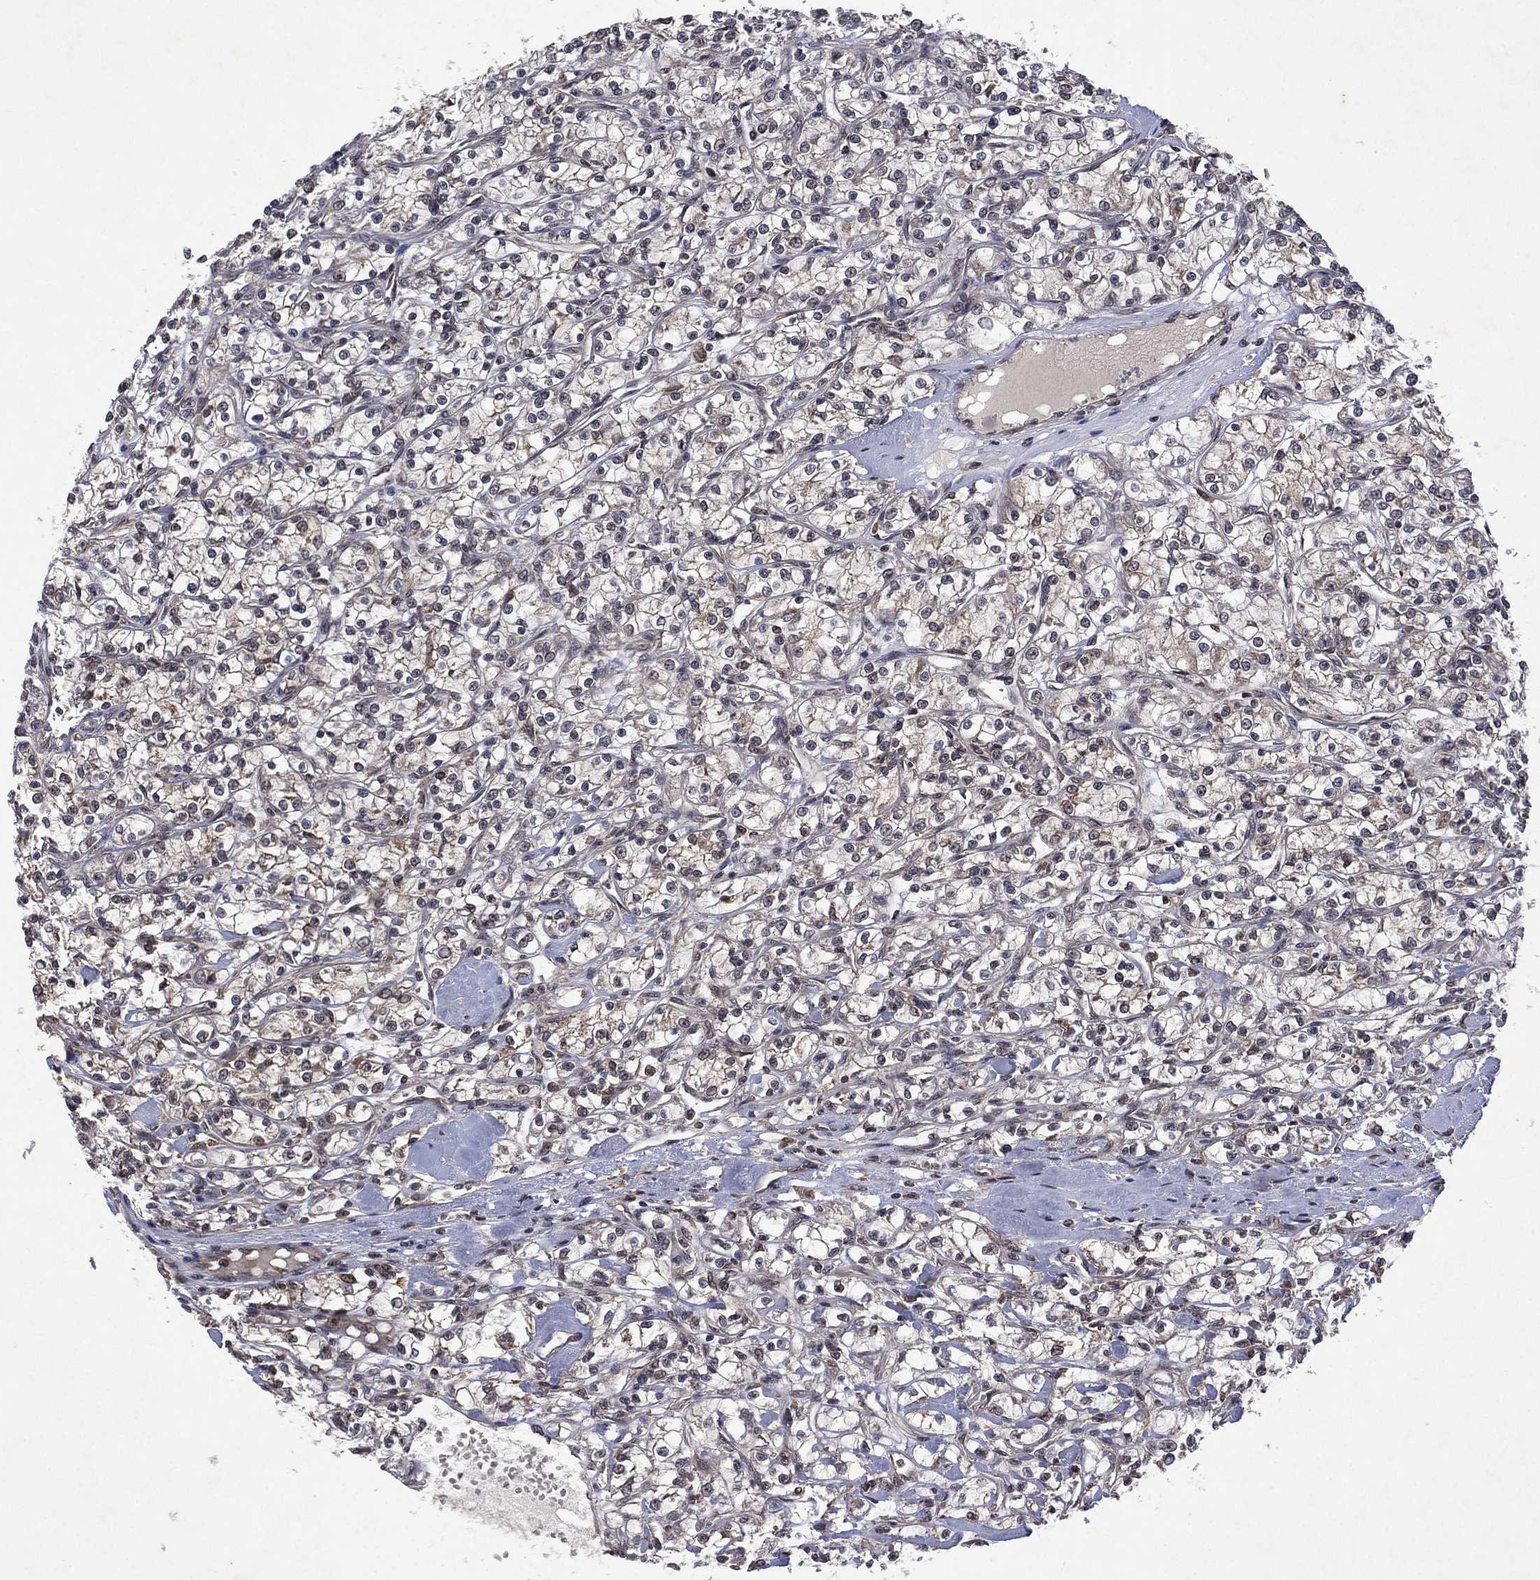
{"staining": {"intensity": "weak", "quantity": "<25%", "location": "cytoplasmic/membranous"}, "tissue": "renal cancer", "cell_type": "Tumor cells", "image_type": "cancer", "snomed": [{"axis": "morphology", "description": "Adenocarcinoma, NOS"}, {"axis": "topography", "description": "Kidney"}], "caption": "Histopathology image shows no protein staining in tumor cells of renal cancer (adenocarcinoma) tissue. The staining was performed using DAB (3,3'-diaminobenzidine) to visualize the protein expression in brown, while the nuclei were stained in blue with hematoxylin (Magnification: 20x).", "gene": "ATG4B", "patient": {"sex": "female", "age": 59}}